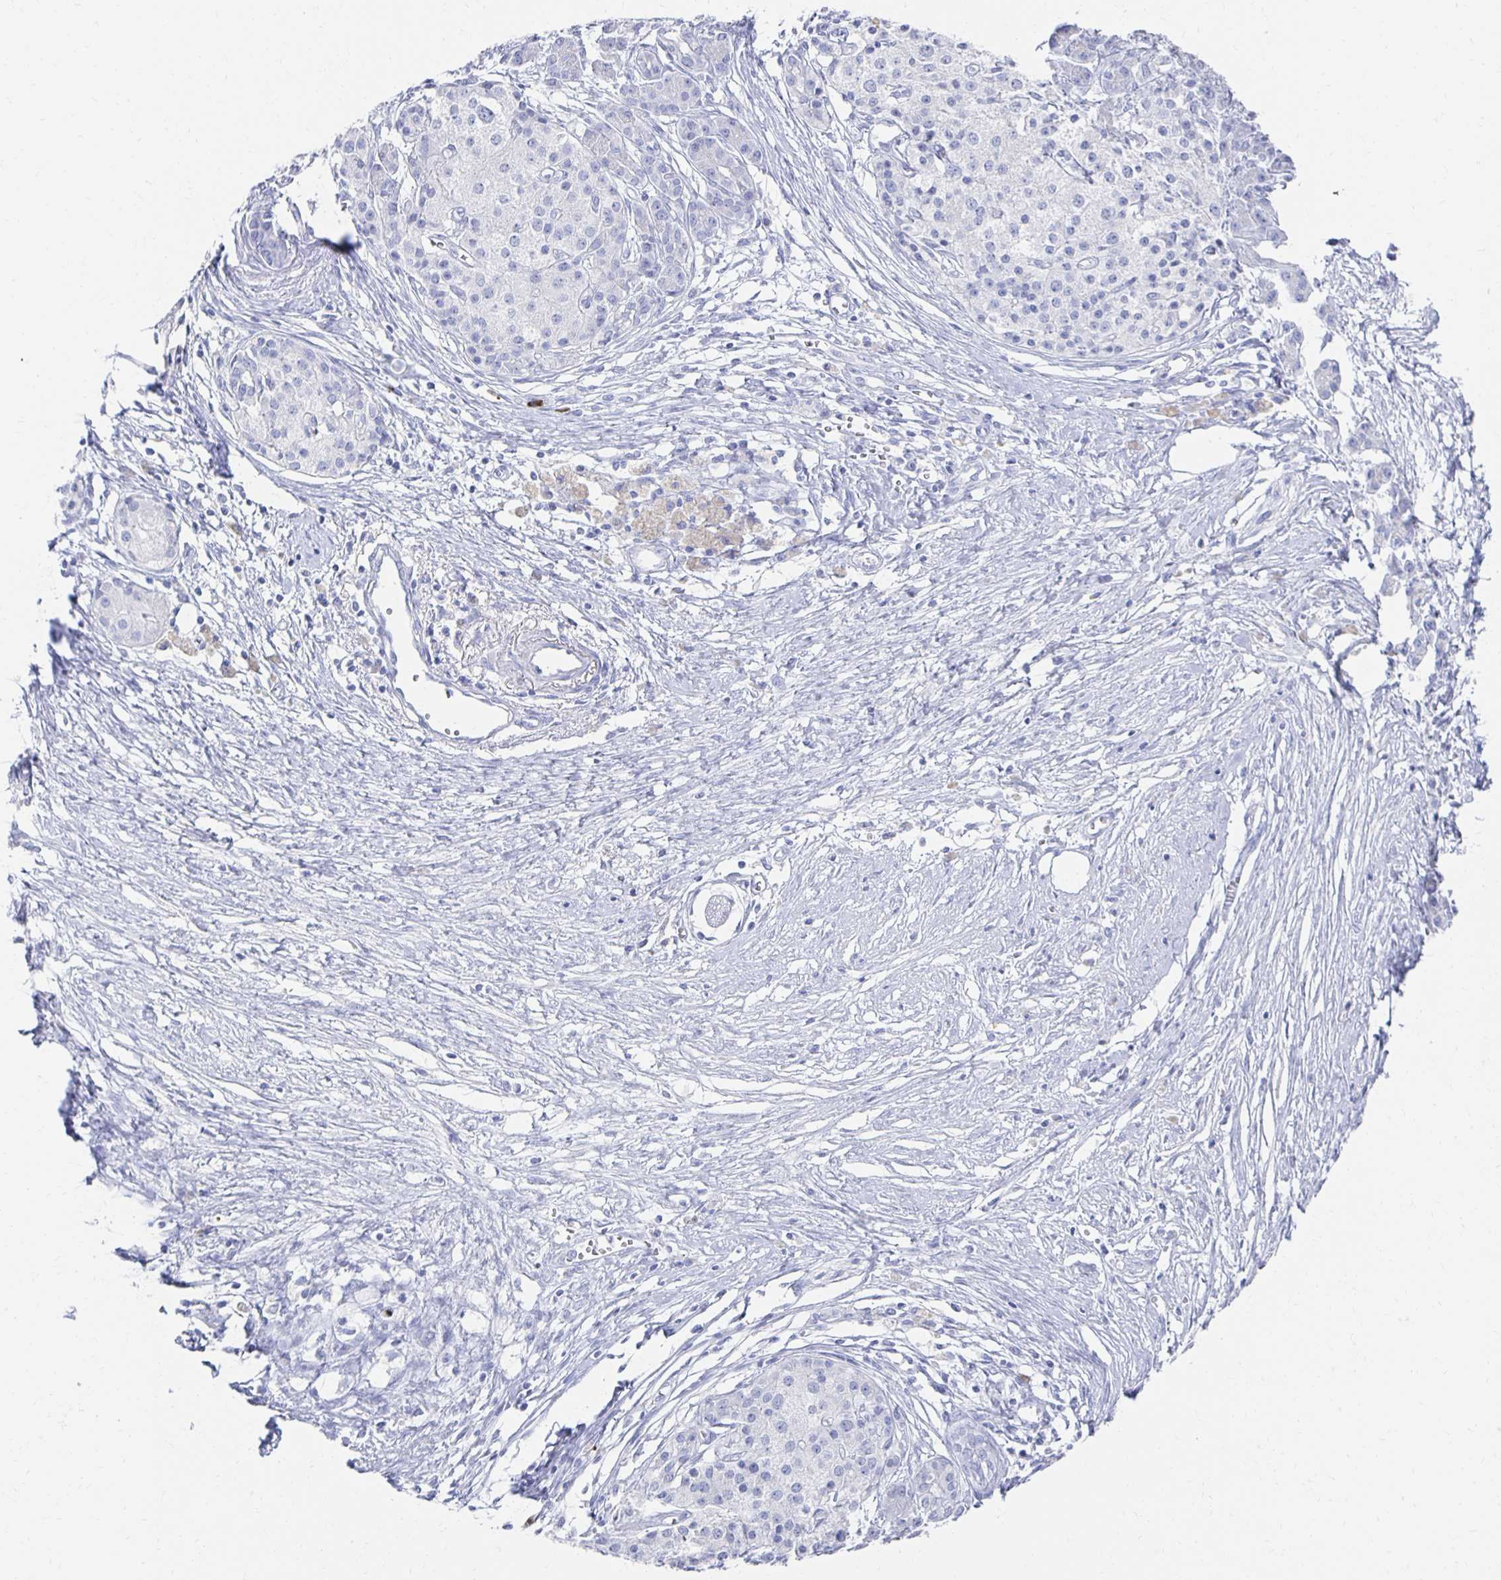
{"staining": {"intensity": "negative", "quantity": "none", "location": "none"}, "tissue": "pancreatic cancer", "cell_type": "Tumor cells", "image_type": "cancer", "snomed": [{"axis": "morphology", "description": "Adenocarcinoma, NOS"}, {"axis": "topography", "description": "Pancreas"}], "caption": "DAB immunohistochemical staining of human pancreatic adenocarcinoma reveals no significant expression in tumor cells. (DAB immunohistochemistry with hematoxylin counter stain).", "gene": "PRDM7", "patient": {"sex": "female", "age": 47}}